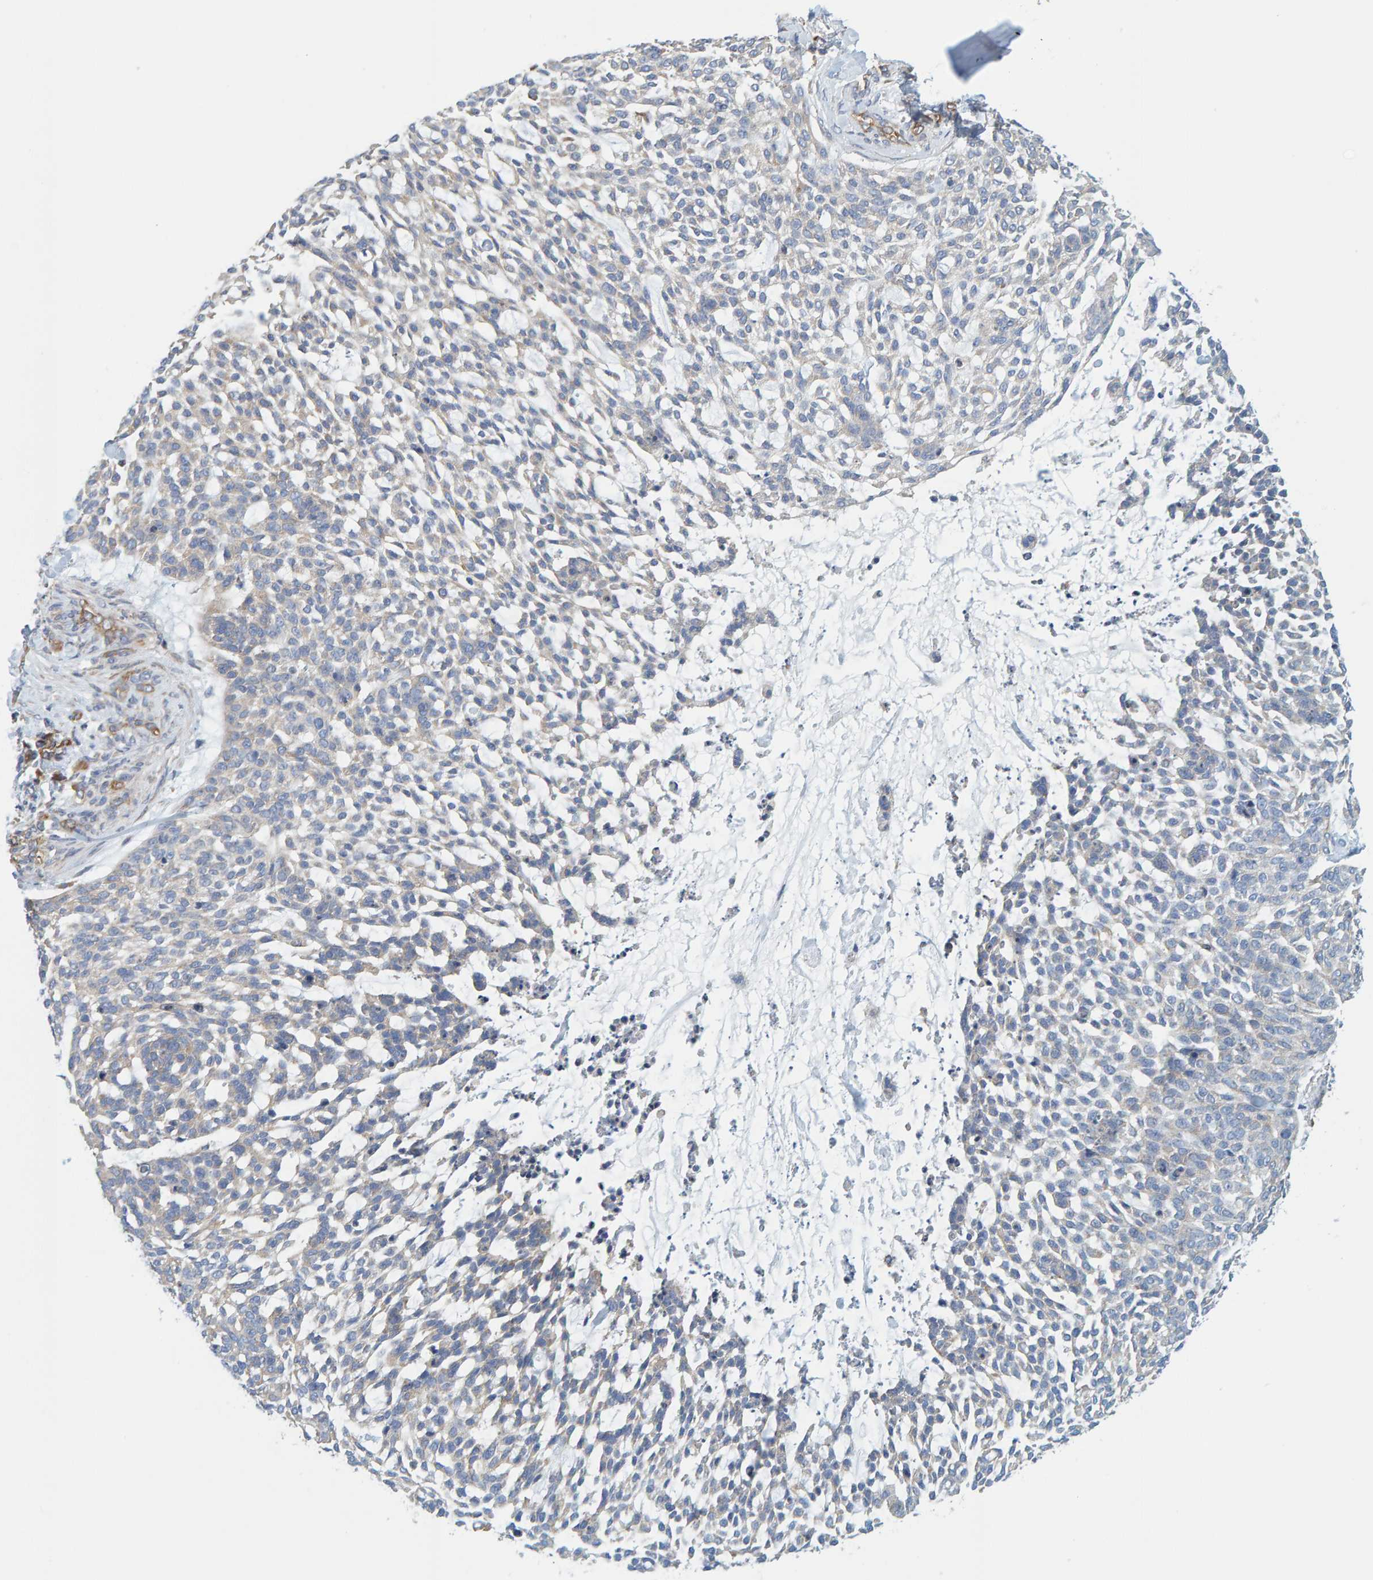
{"staining": {"intensity": "weak", "quantity": "25%-75%", "location": "cytoplasmic/membranous"}, "tissue": "skin cancer", "cell_type": "Tumor cells", "image_type": "cancer", "snomed": [{"axis": "morphology", "description": "Basal cell carcinoma"}, {"axis": "topography", "description": "Skin"}], "caption": "A histopathology image of human basal cell carcinoma (skin) stained for a protein exhibits weak cytoplasmic/membranous brown staining in tumor cells.", "gene": "PRKD2", "patient": {"sex": "female", "age": 64}}